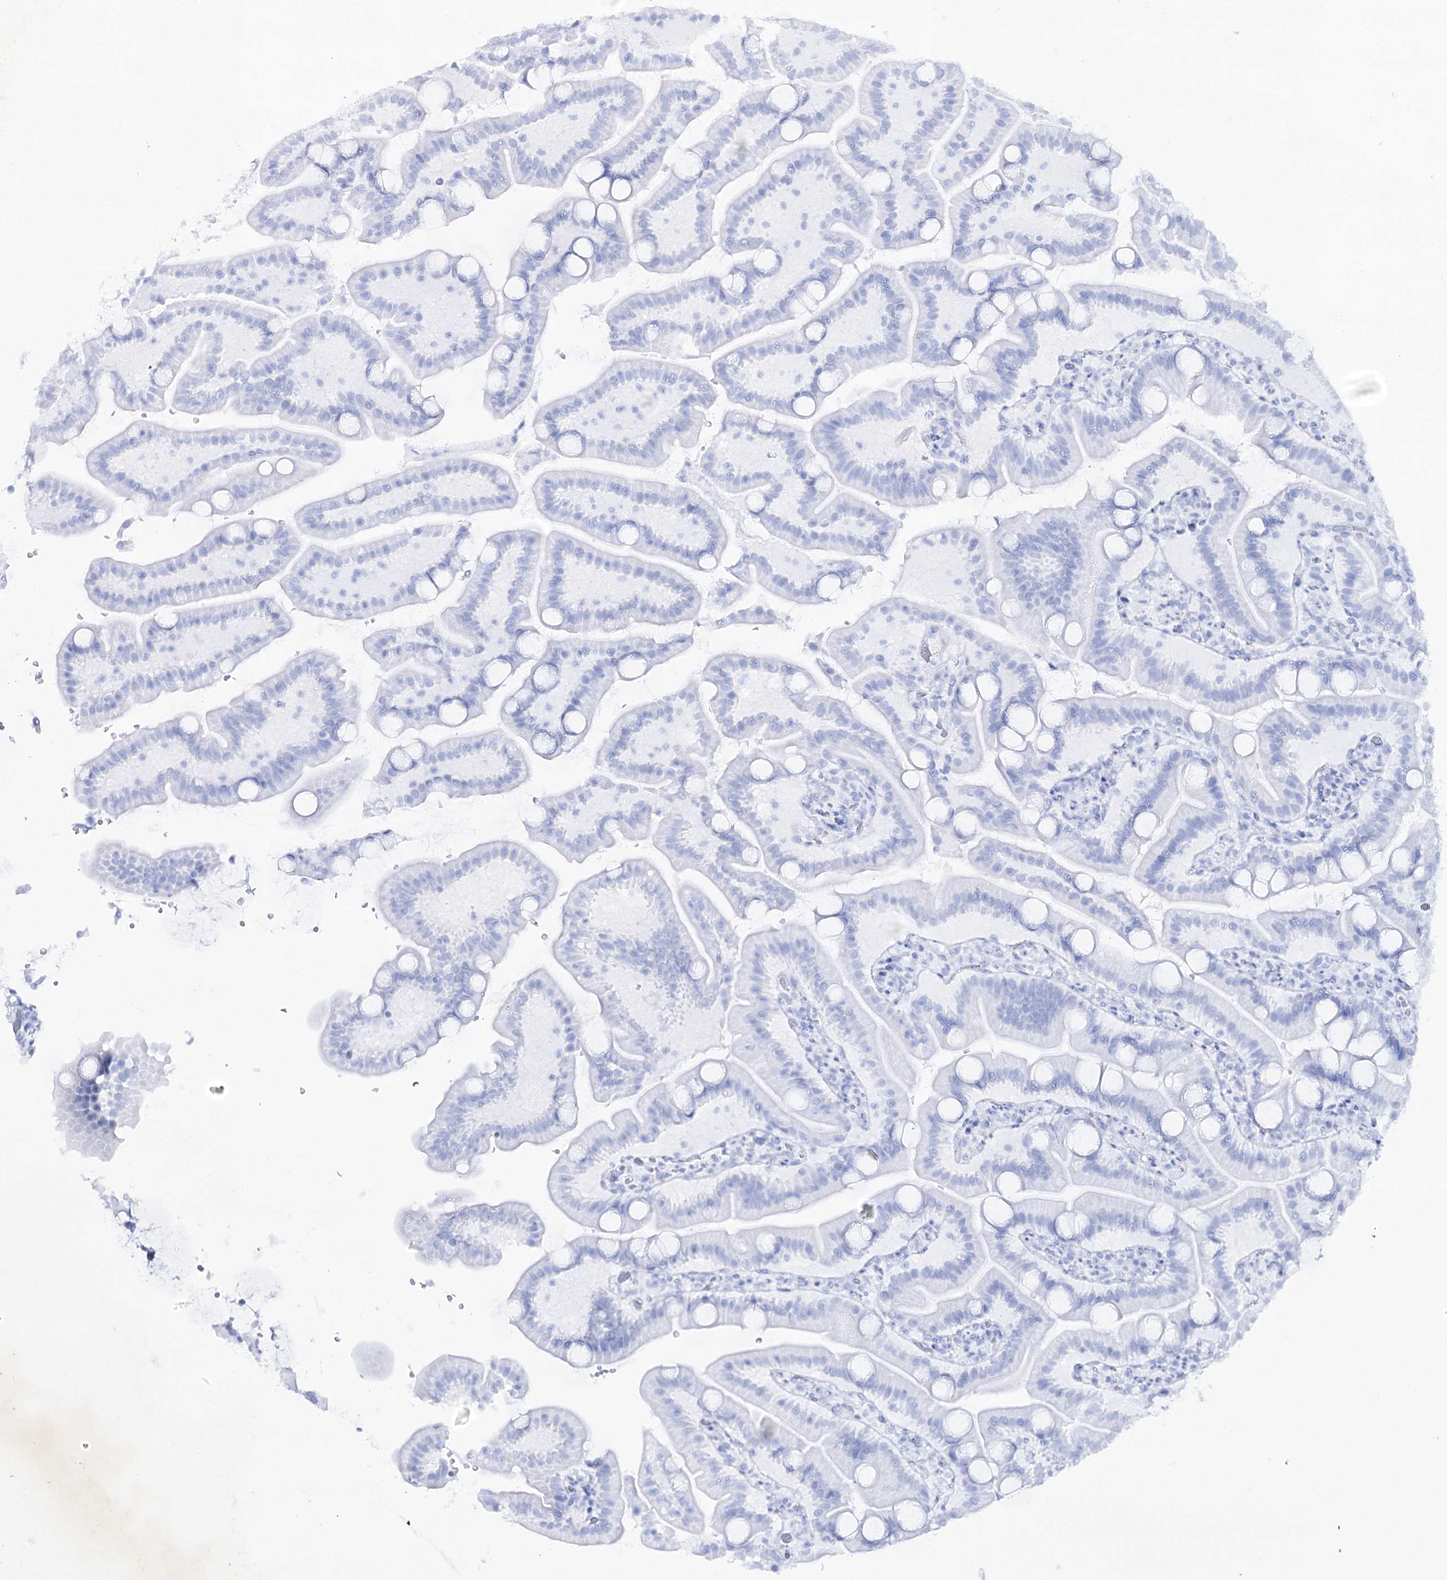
{"staining": {"intensity": "negative", "quantity": "none", "location": "none"}, "tissue": "duodenum", "cell_type": "Glandular cells", "image_type": "normal", "snomed": [{"axis": "morphology", "description": "Normal tissue, NOS"}, {"axis": "topography", "description": "Duodenum"}], "caption": "High magnification brightfield microscopy of benign duodenum stained with DAB (brown) and counterstained with hematoxylin (blue): glandular cells show no significant positivity.", "gene": "RRP9", "patient": {"sex": "male", "age": 55}}